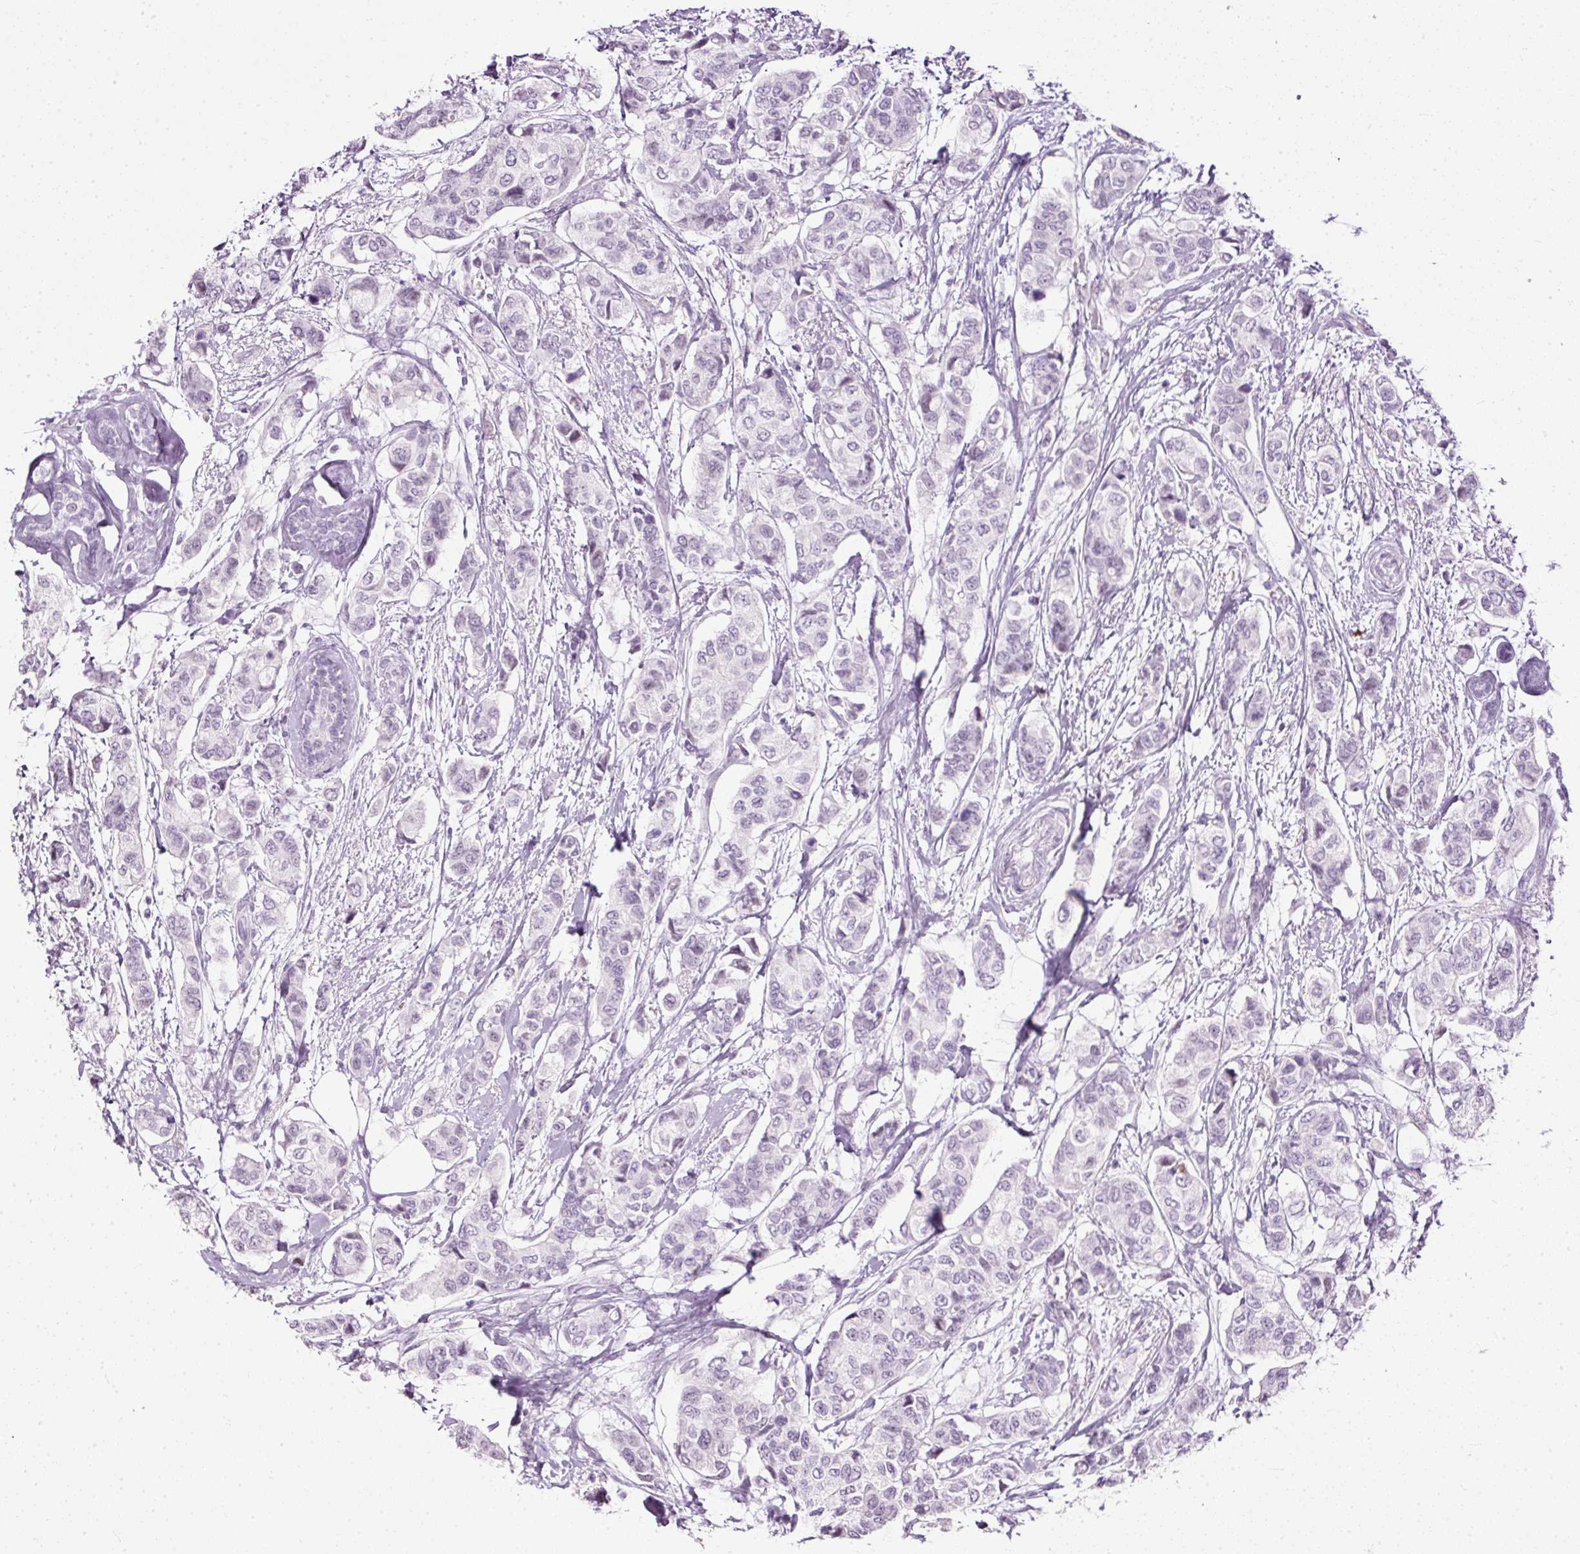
{"staining": {"intensity": "negative", "quantity": "none", "location": "none"}, "tissue": "breast cancer", "cell_type": "Tumor cells", "image_type": "cancer", "snomed": [{"axis": "morphology", "description": "Lobular carcinoma"}, {"axis": "topography", "description": "Breast"}], "caption": "Immunohistochemistry photomicrograph of neoplastic tissue: human breast cancer (lobular carcinoma) stained with DAB displays no significant protein staining in tumor cells.", "gene": "PDE6B", "patient": {"sex": "female", "age": 51}}